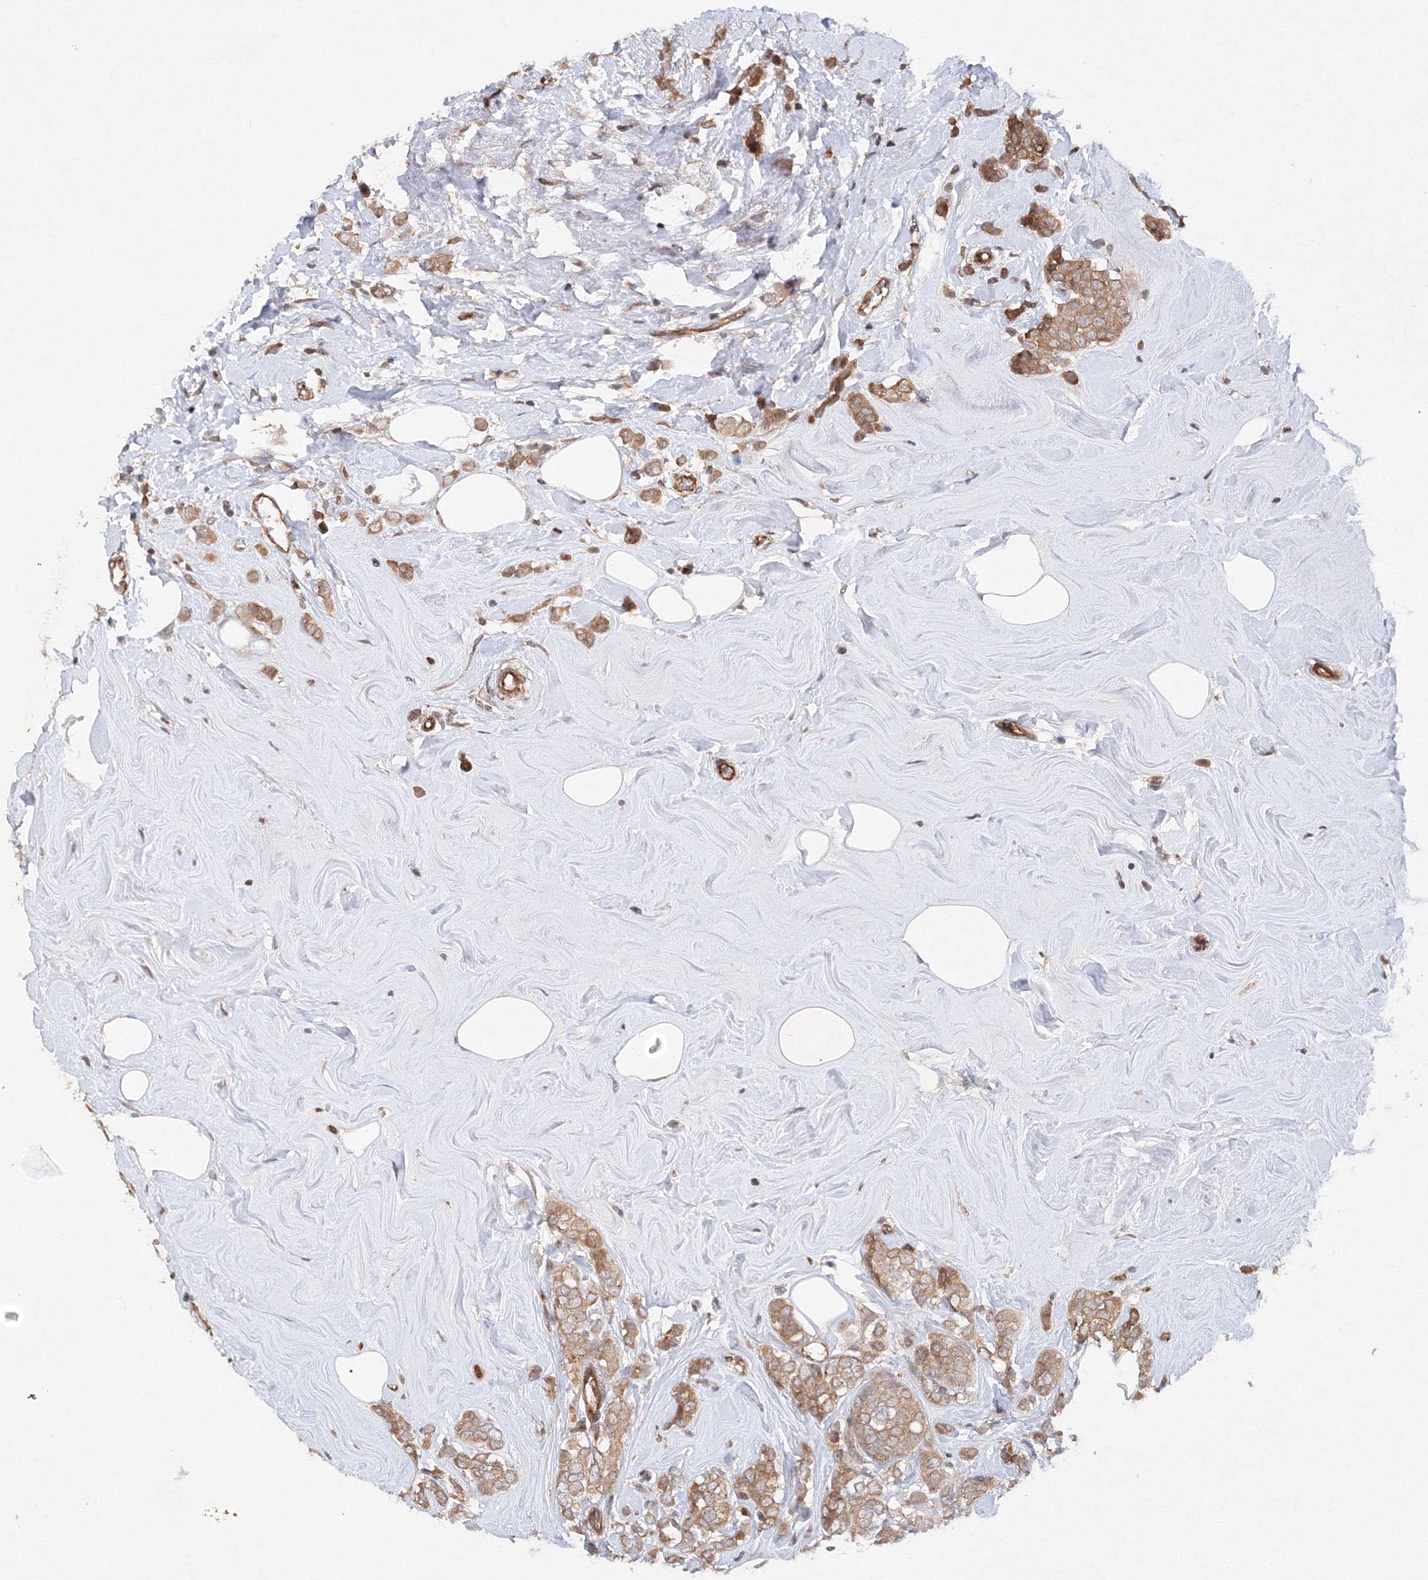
{"staining": {"intensity": "moderate", "quantity": "25%-75%", "location": "cytoplasmic/membranous"}, "tissue": "breast cancer", "cell_type": "Tumor cells", "image_type": "cancer", "snomed": [{"axis": "morphology", "description": "Lobular carcinoma"}, {"axis": "topography", "description": "Breast"}], "caption": "This image shows immunohistochemistry (IHC) staining of human breast lobular carcinoma, with medium moderate cytoplasmic/membranous staining in approximately 25%-75% of tumor cells.", "gene": "DCTD", "patient": {"sex": "female", "age": 47}}